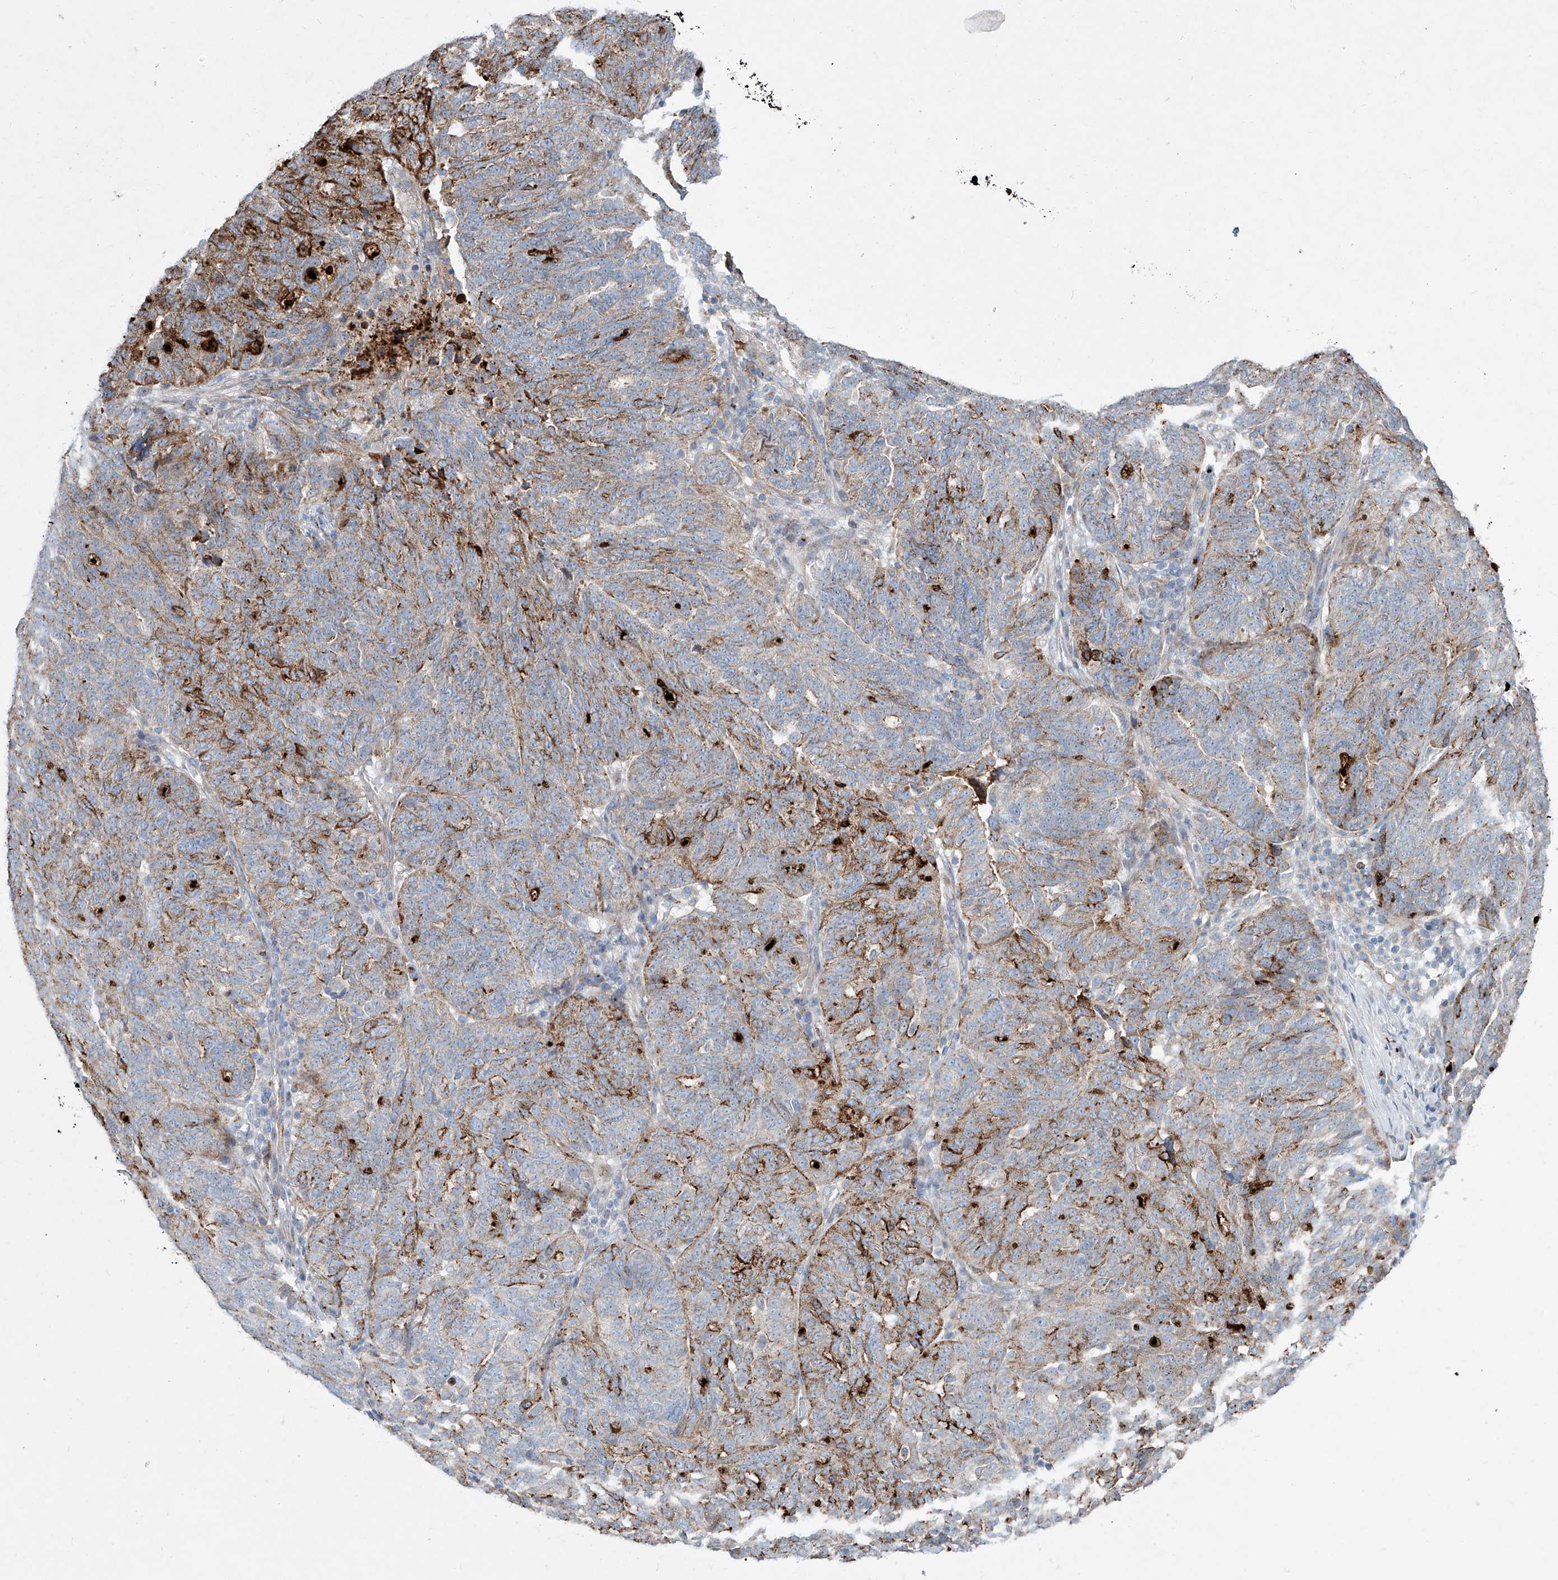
{"staining": {"intensity": "moderate", "quantity": "25%-75%", "location": "cytoplasmic/membranous"}, "tissue": "ovarian cancer", "cell_type": "Tumor cells", "image_type": "cancer", "snomed": [{"axis": "morphology", "description": "Cystadenocarcinoma, serous, NOS"}, {"axis": "topography", "description": "Ovary"}], "caption": "Tumor cells reveal medium levels of moderate cytoplasmic/membranous staining in approximately 25%-75% of cells in serous cystadenocarcinoma (ovarian).", "gene": "CDH5", "patient": {"sex": "female", "age": 59}}